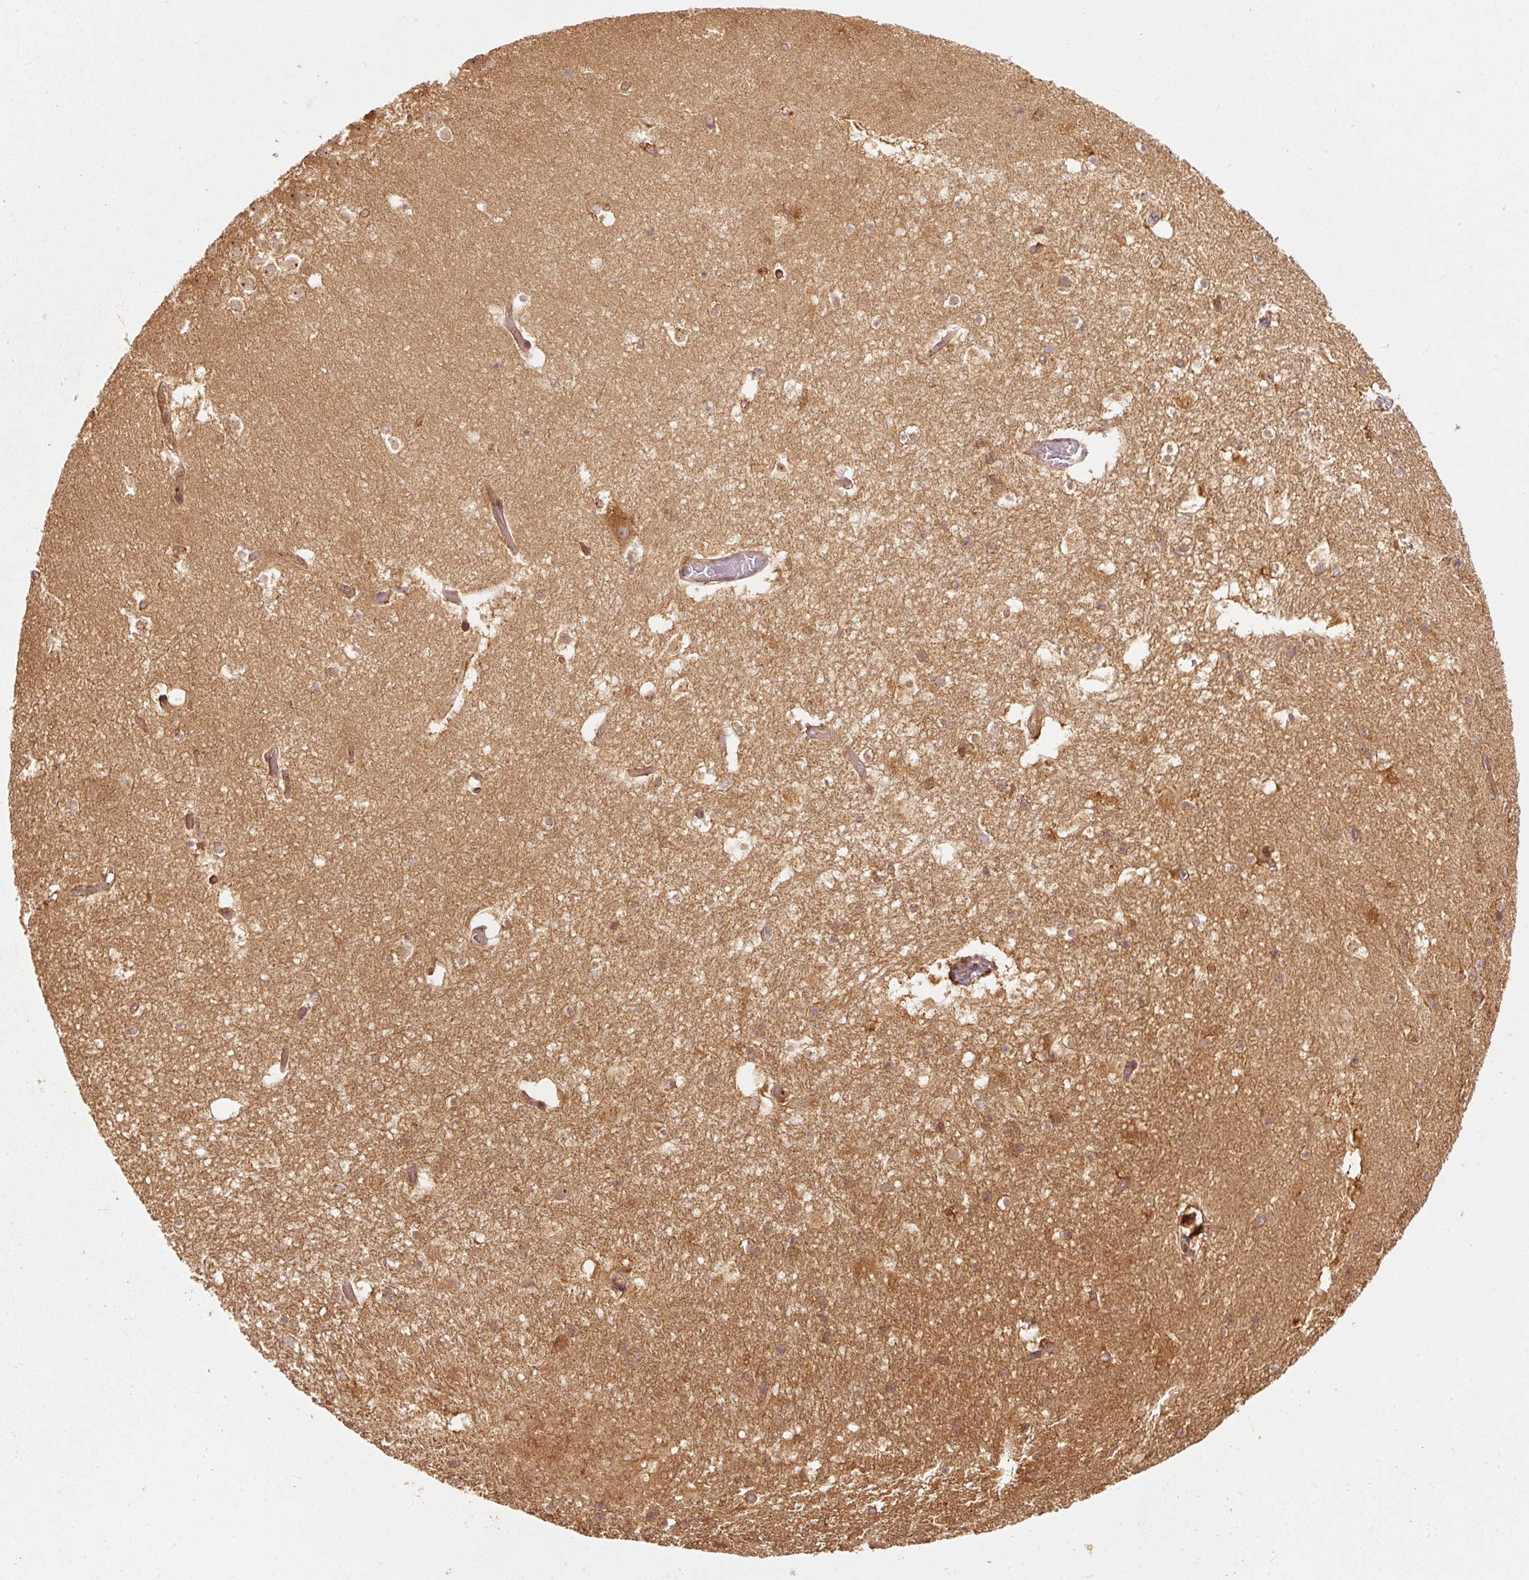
{"staining": {"intensity": "moderate", "quantity": "<25%", "location": "cytoplasmic/membranous"}, "tissue": "hippocampus", "cell_type": "Glial cells", "image_type": "normal", "snomed": [{"axis": "morphology", "description": "Normal tissue, NOS"}, {"axis": "topography", "description": "Hippocampus"}], "caption": "Immunohistochemistry (IHC) (DAB) staining of unremarkable human hippocampus reveals moderate cytoplasmic/membranous protein expression in about <25% of glial cells.", "gene": "EIF3B", "patient": {"sex": "female", "age": 52}}